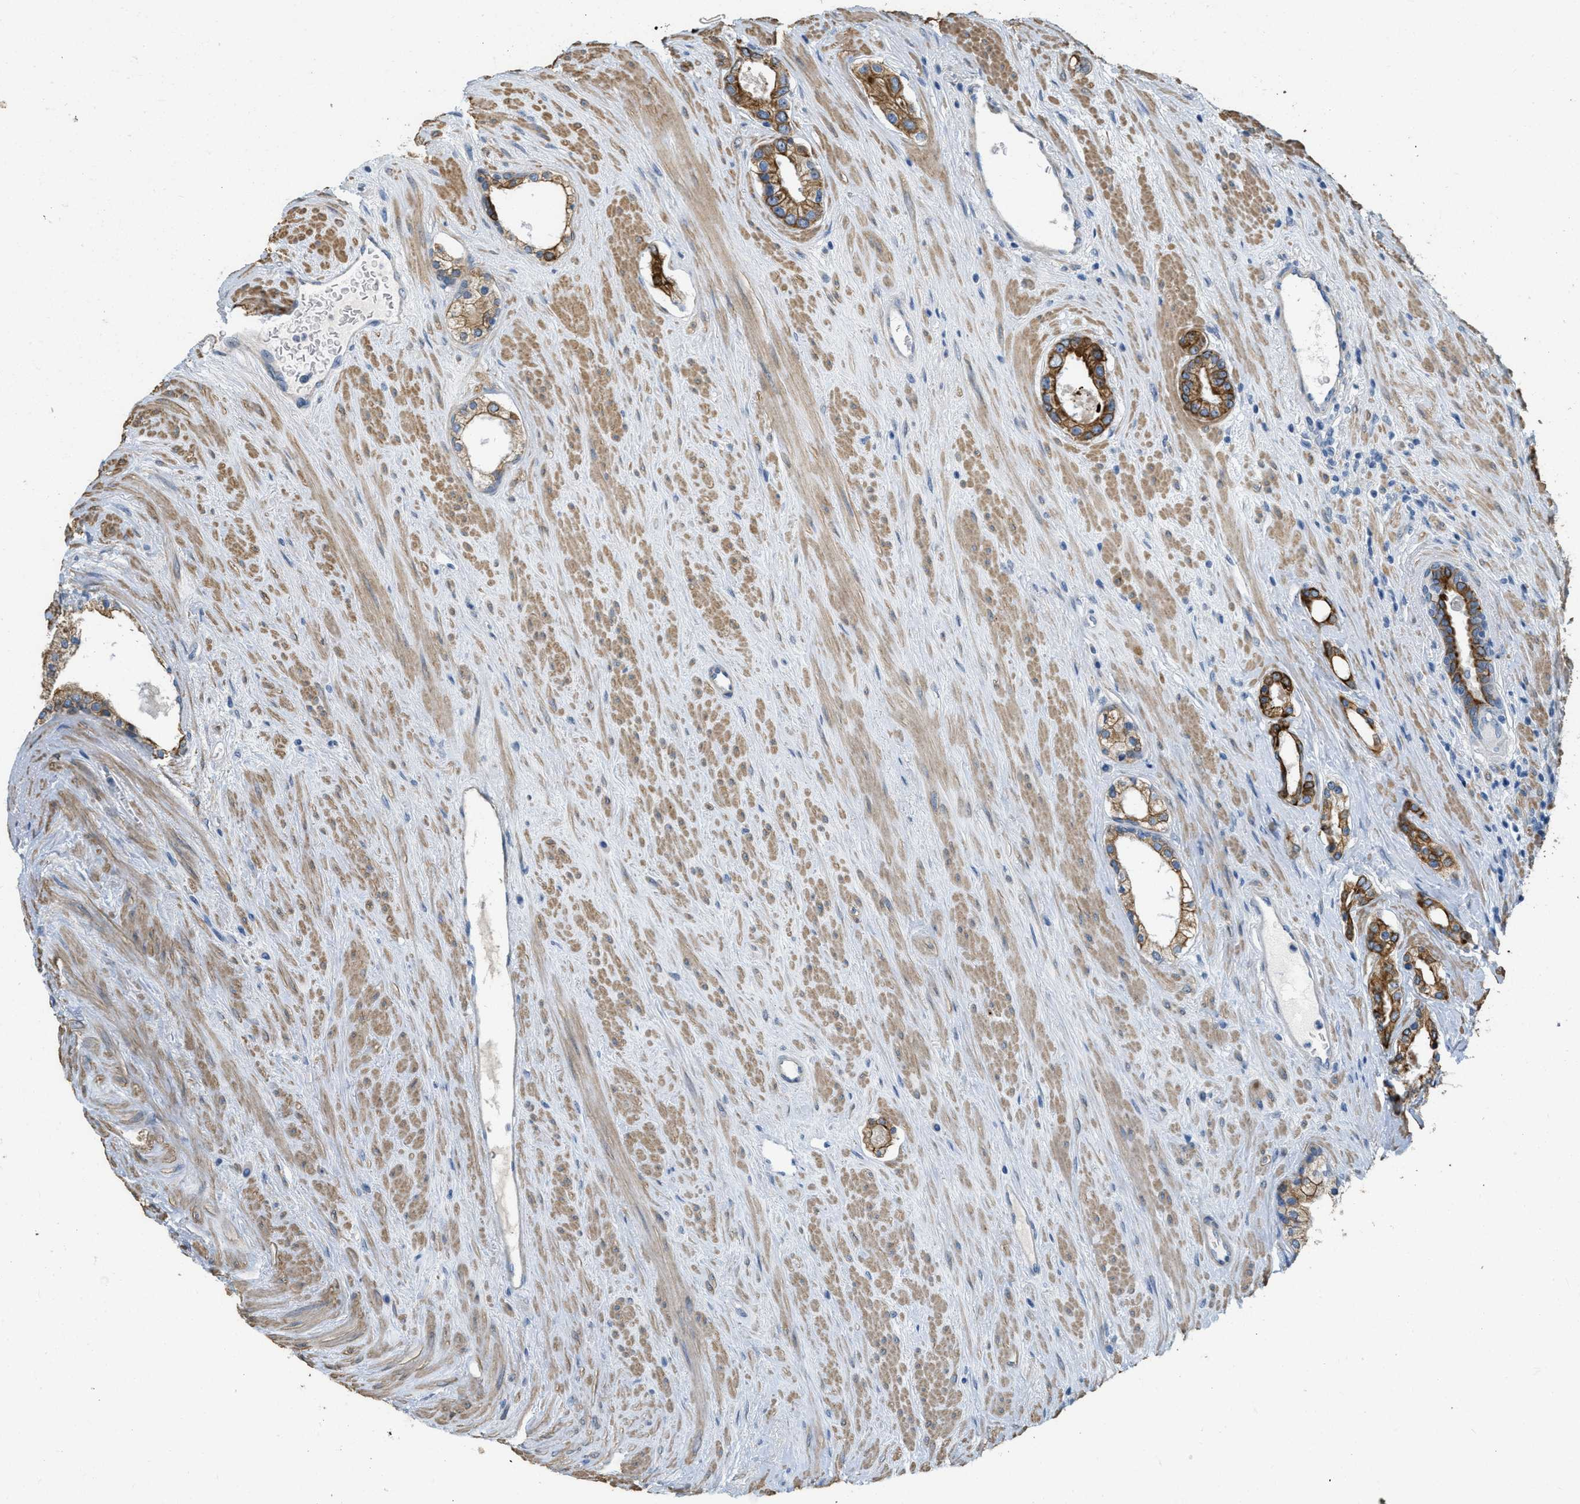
{"staining": {"intensity": "moderate", "quantity": ">75%", "location": "cytoplasmic/membranous"}, "tissue": "prostate cancer", "cell_type": "Tumor cells", "image_type": "cancer", "snomed": [{"axis": "morphology", "description": "Adenocarcinoma, High grade"}, {"axis": "topography", "description": "Prostate"}], "caption": "Immunohistochemical staining of adenocarcinoma (high-grade) (prostate) displays medium levels of moderate cytoplasmic/membranous protein expression in approximately >75% of tumor cells.", "gene": "MRS2", "patient": {"sex": "male", "age": 71}}